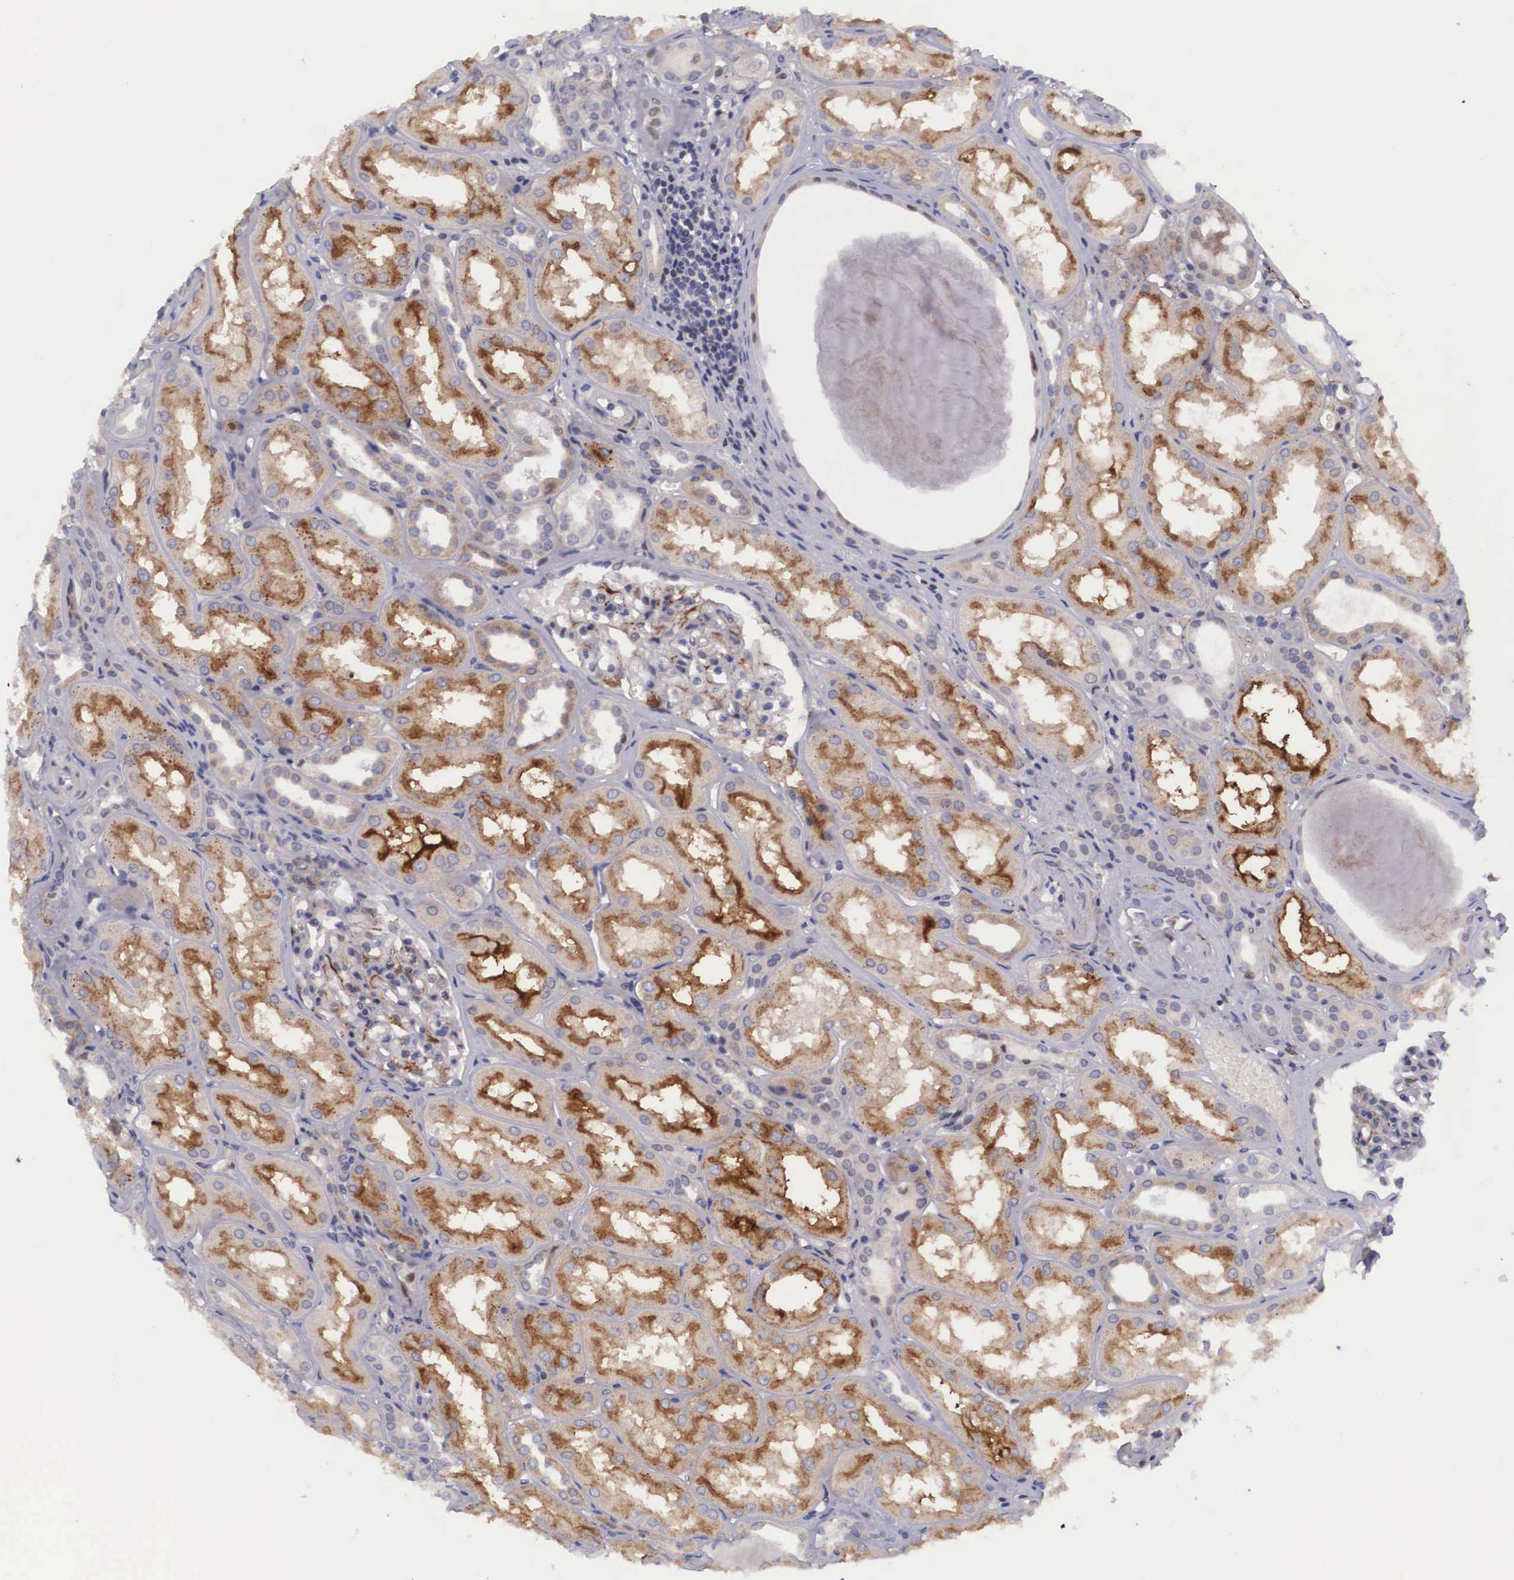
{"staining": {"intensity": "moderate", "quantity": "25%-75%", "location": "cytoplasmic/membranous"}, "tissue": "kidney", "cell_type": "Cells in glomeruli", "image_type": "normal", "snomed": [{"axis": "morphology", "description": "Normal tissue, NOS"}, {"axis": "topography", "description": "Kidney"}], "caption": "Immunohistochemistry micrograph of unremarkable kidney: kidney stained using immunohistochemistry shows medium levels of moderate protein expression localized specifically in the cytoplasmic/membranous of cells in glomeruli, appearing as a cytoplasmic/membranous brown color.", "gene": "EMID1", "patient": {"sex": "male", "age": 61}}